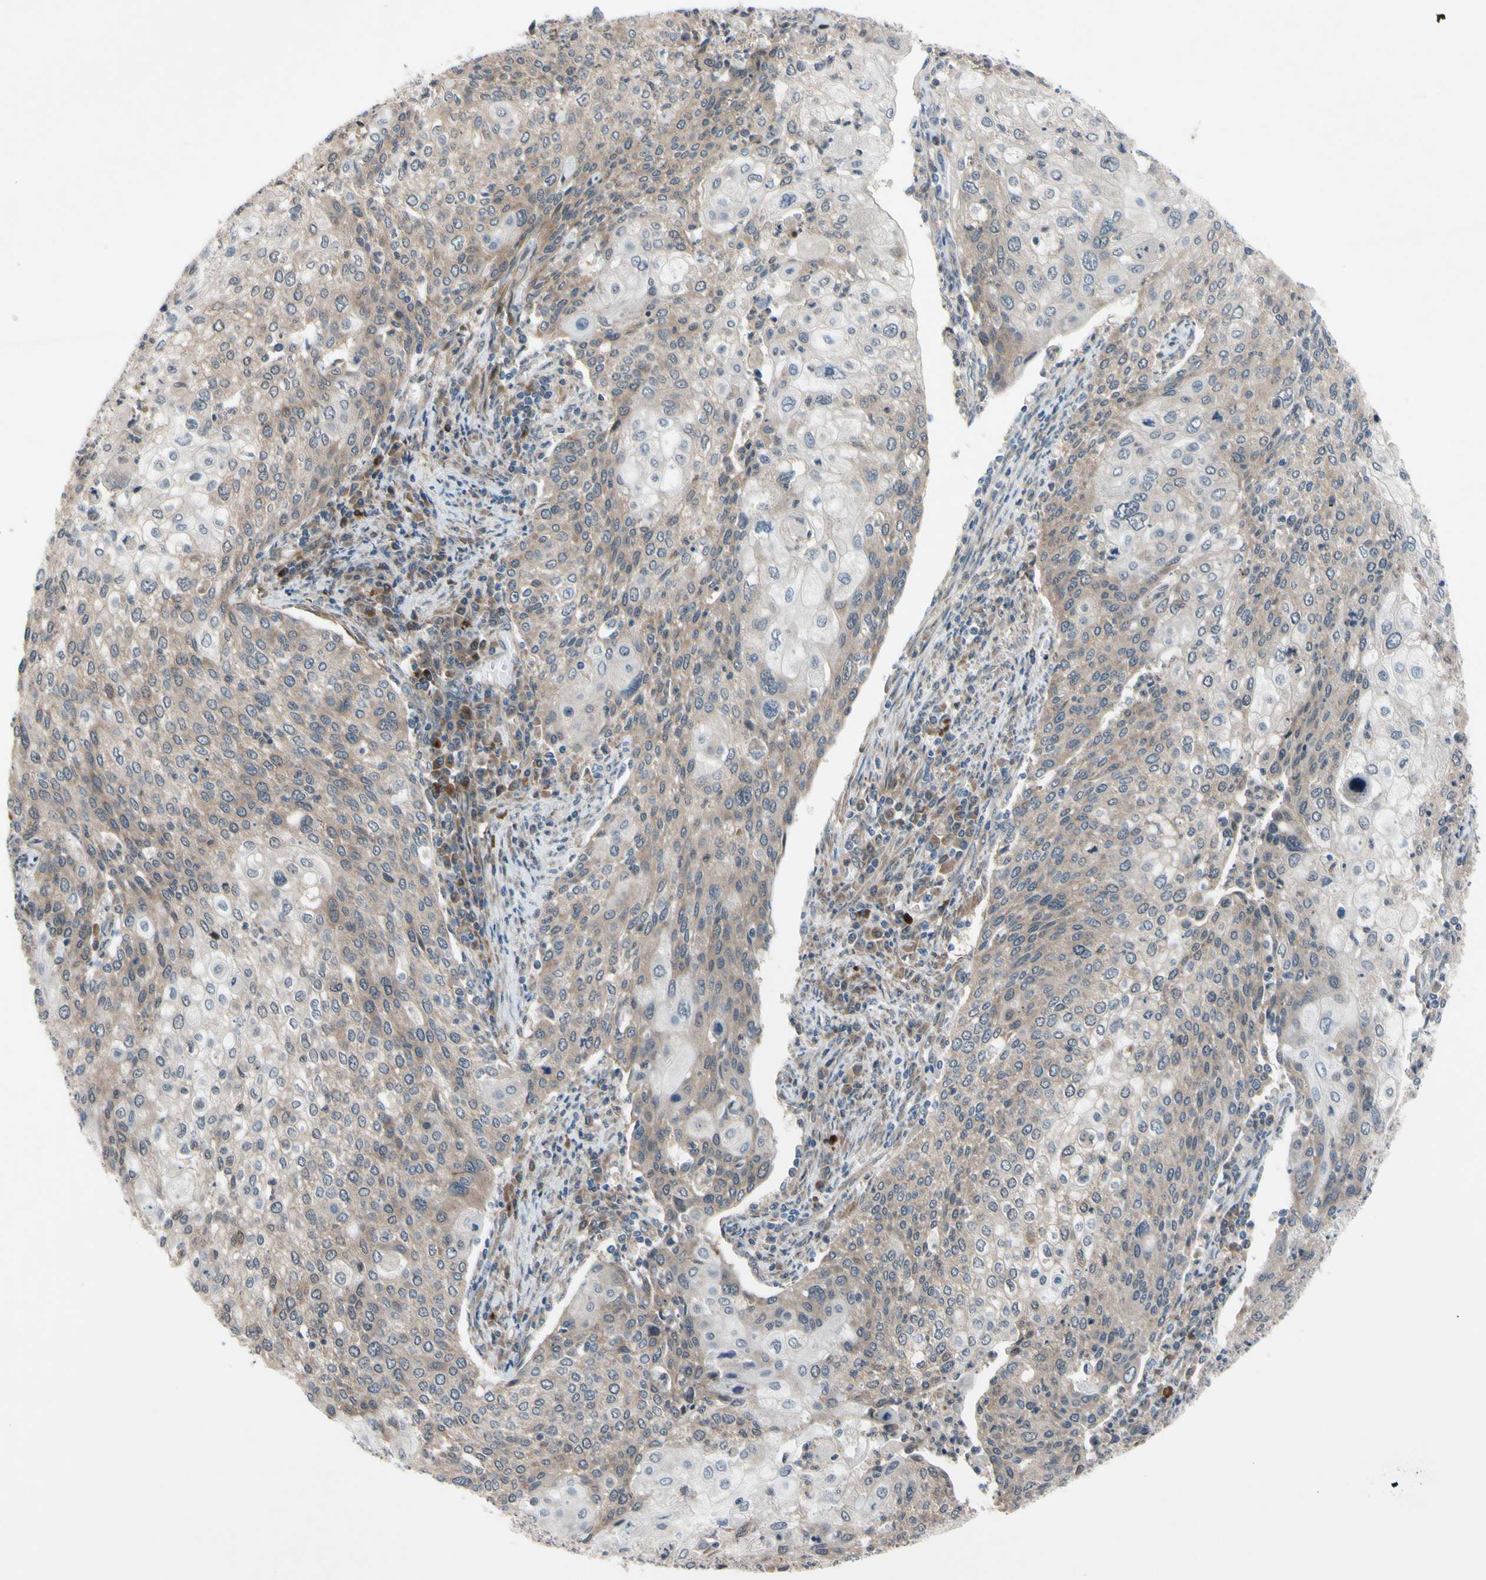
{"staining": {"intensity": "weak", "quantity": "25%-75%", "location": "cytoplasmic/membranous"}, "tissue": "cervical cancer", "cell_type": "Tumor cells", "image_type": "cancer", "snomed": [{"axis": "morphology", "description": "Squamous cell carcinoma, NOS"}, {"axis": "topography", "description": "Cervix"}], "caption": "Protein staining reveals weak cytoplasmic/membranous positivity in approximately 25%-75% of tumor cells in cervical cancer (squamous cell carcinoma). (DAB (3,3'-diaminobenzidine) = brown stain, brightfield microscopy at high magnification).", "gene": "SVIL", "patient": {"sex": "female", "age": 40}}